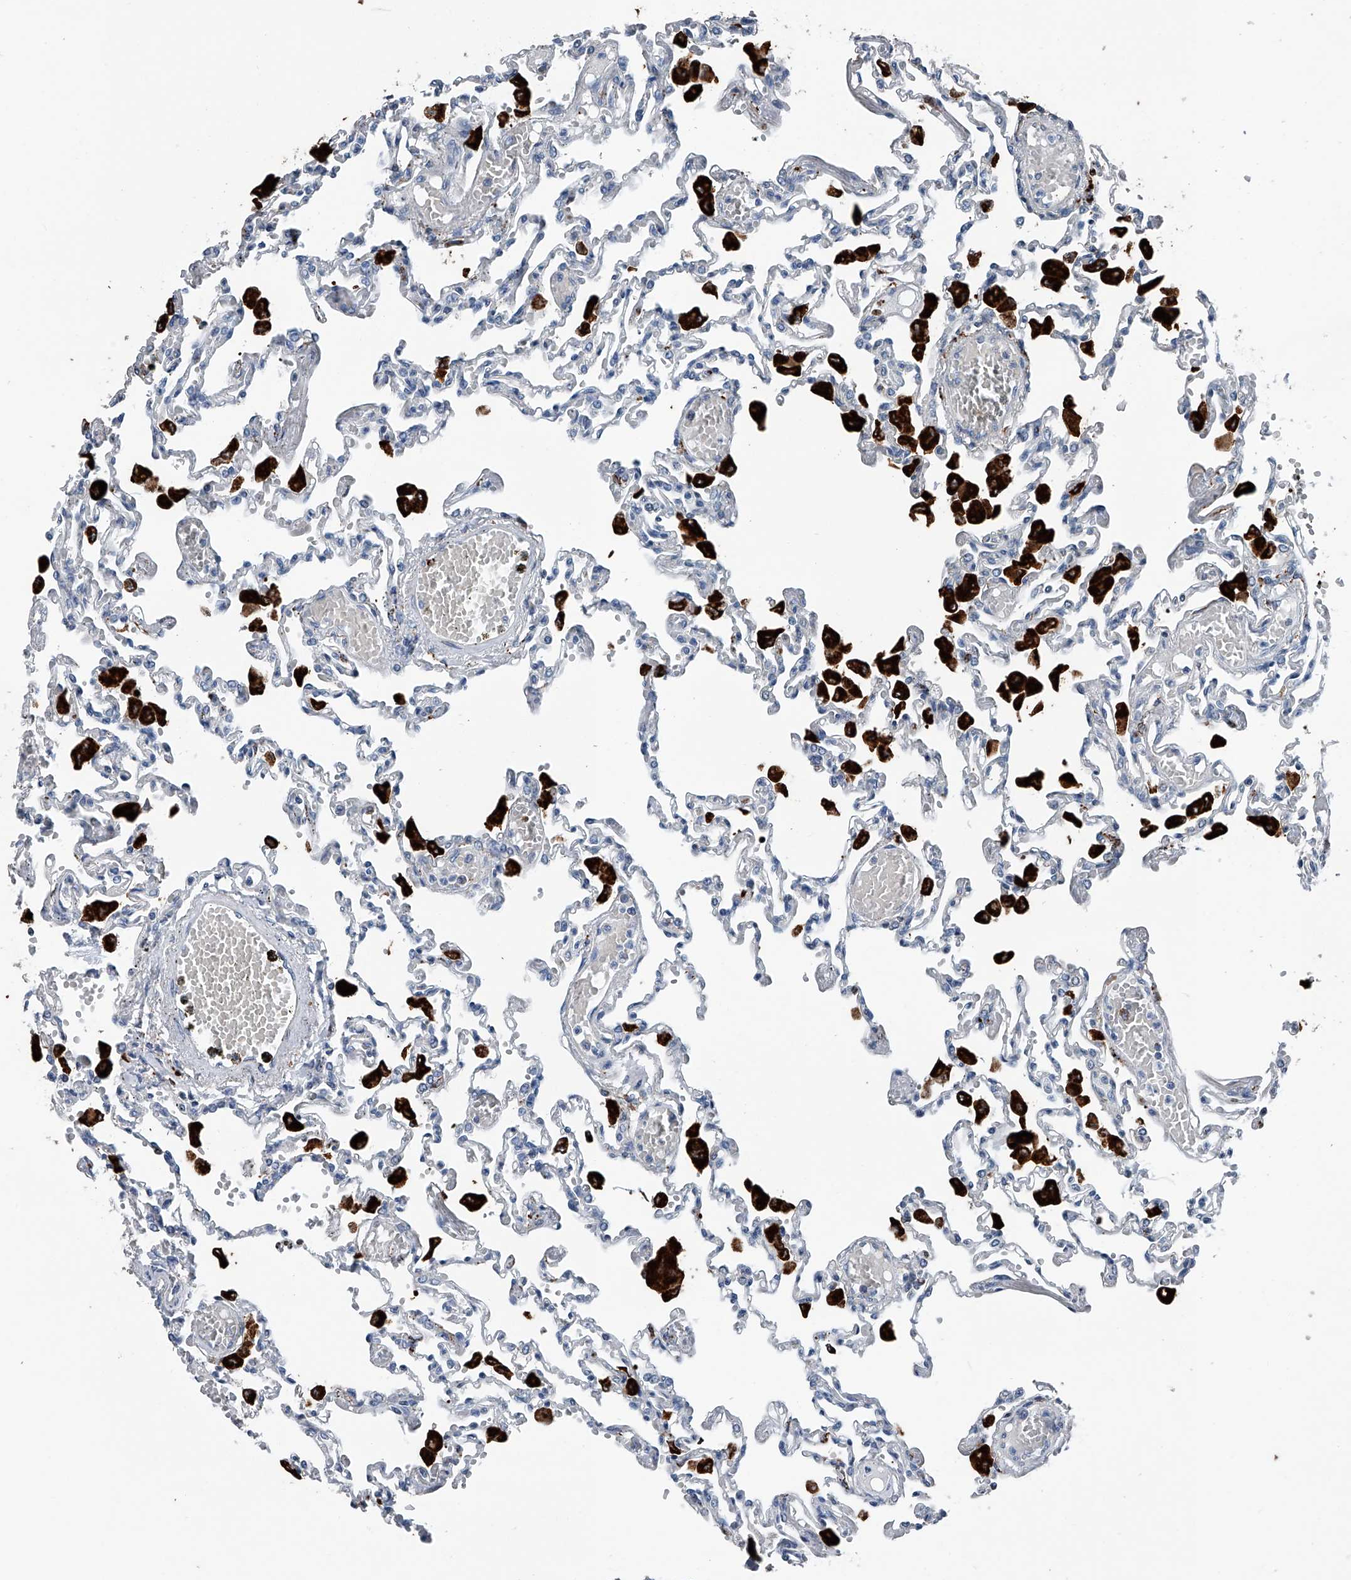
{"staining": {"intensity": "negative", "quantity": "none", "location": "none"}, "tissue": "lung", "cell_type": "Alveolar cells", "image_type": "normal", "snomed": [{"axis": "morphology", "description": "Normal tissue, NOS"}, {"axis": "topography", "description": "Bronchus"}, {"axis": "topography", "description": "Lung"}], "caption": "The image demonstrates no significant expression in alveolar cells of lung. The staining was performed using DAB to visualize the protein expression in brown, while the nuclei were stained in blue with hematoxylin (Magnification: 20x).", "gene": "ZNF772", "patient": {"sex": "female", "age": 49}}